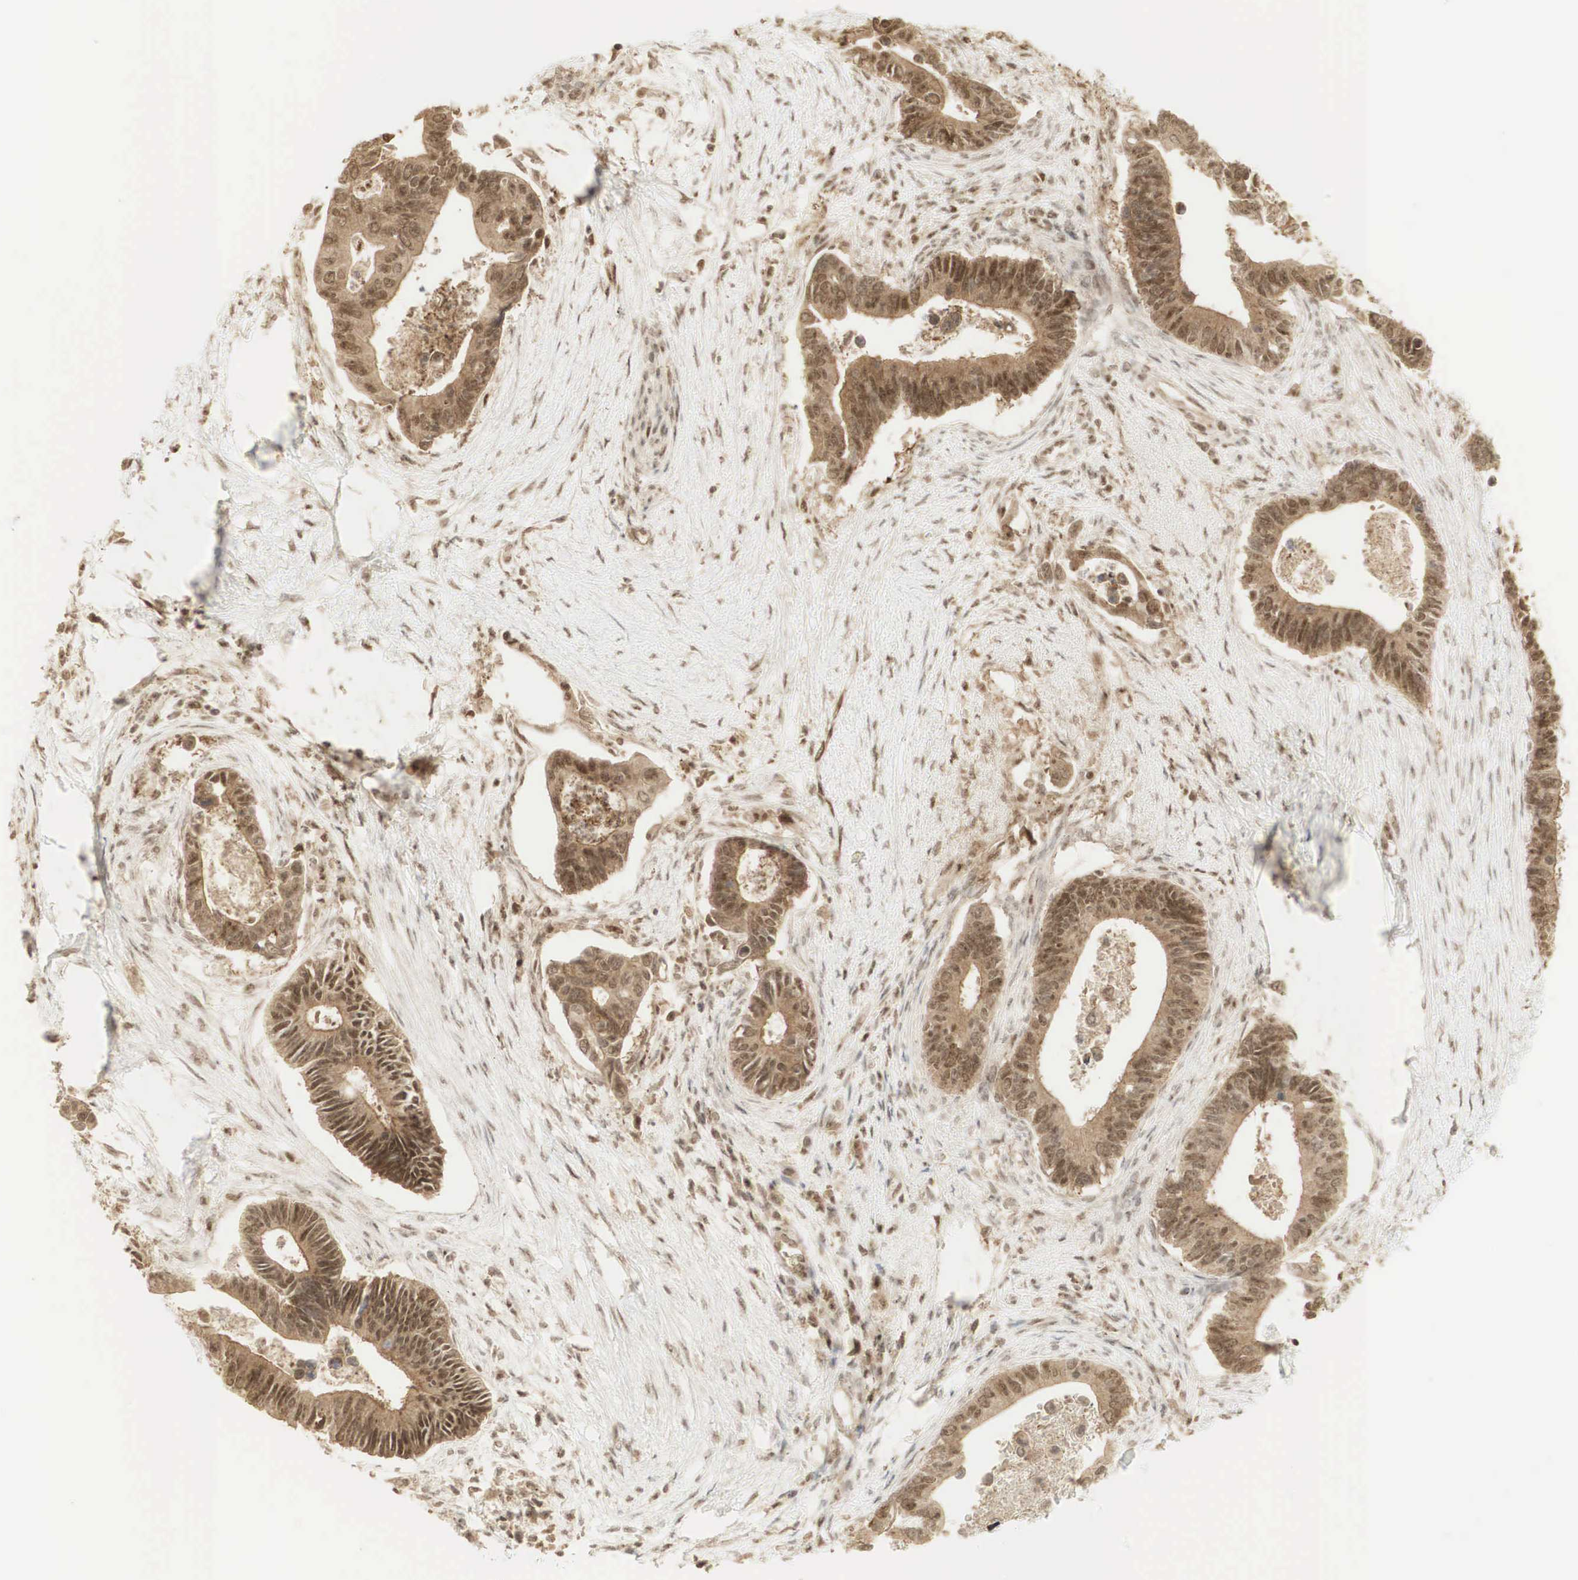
{"staining": {"intensity": "strong", "quantity": ">75%", "location": "cytoplasmic/membranous,nuclear"}, "tissue": "pancreatic cancer", "cell_type": "Tumor cells", "image_type": "cancer", "snomed": [{"axis": "morphology", "description": "Adenocarcinoma, NOS"}, {"axis": "topography", "description": "Pancreas"}], "caption": "Pancreatic cancer was stained to show a protein in brown. There is high levels of strong cytoplasmic/membranous and nuclear positivity in approximately >75% of tumor cells.", "gene": "RNF113A", "patient": {"sex": "female", "age": 70}}